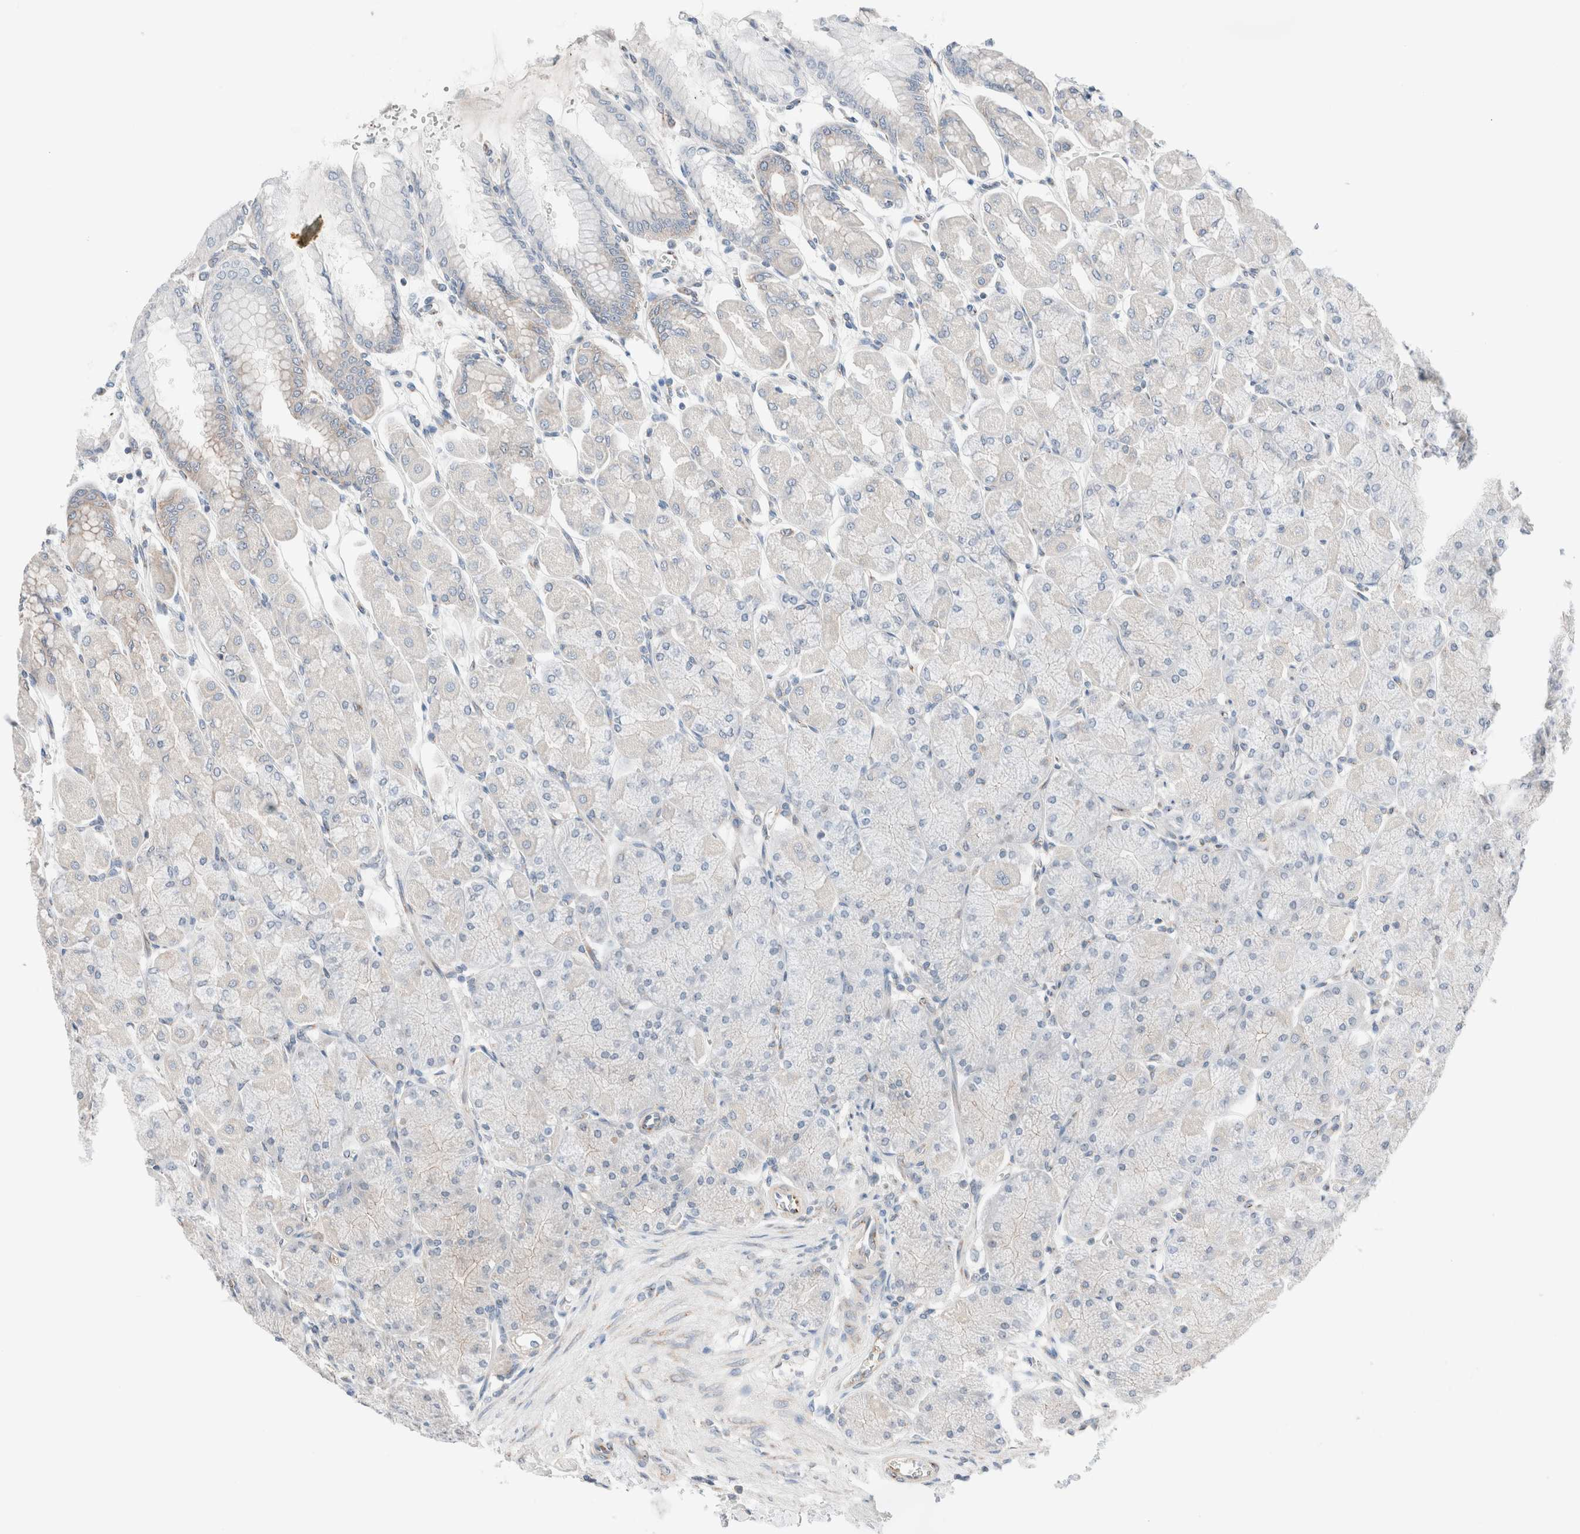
{"staining": {"intensity": "moderate", "quantity": "25%-75%", "location": "cytoplasmic/membranous"}, "tissue": "stomach", "cell_type": "Glandular cells", "image_type": "normal", "snomed": [{"axis": "morphology", "description": "Normal tissue, NOS"}, {"axis": "topography", "description": "Stomach, upper"}], "caption": "Immunohistochemistry staining of unremarkable stomach, which exhibits medium levels of moderate cytoplasmic/membranous staining in approximately 25%-75% of glandular cells indicating moderate cytoplasmic/membranous protein expression. The staining was performed using DAB (3,3'-diaminobenzidine) (brown) for protein detection and nuclei were counterstained in hematoxylin (blue).", "gene": "CASC3", "patient": {"sex": "female", "age": 56}}